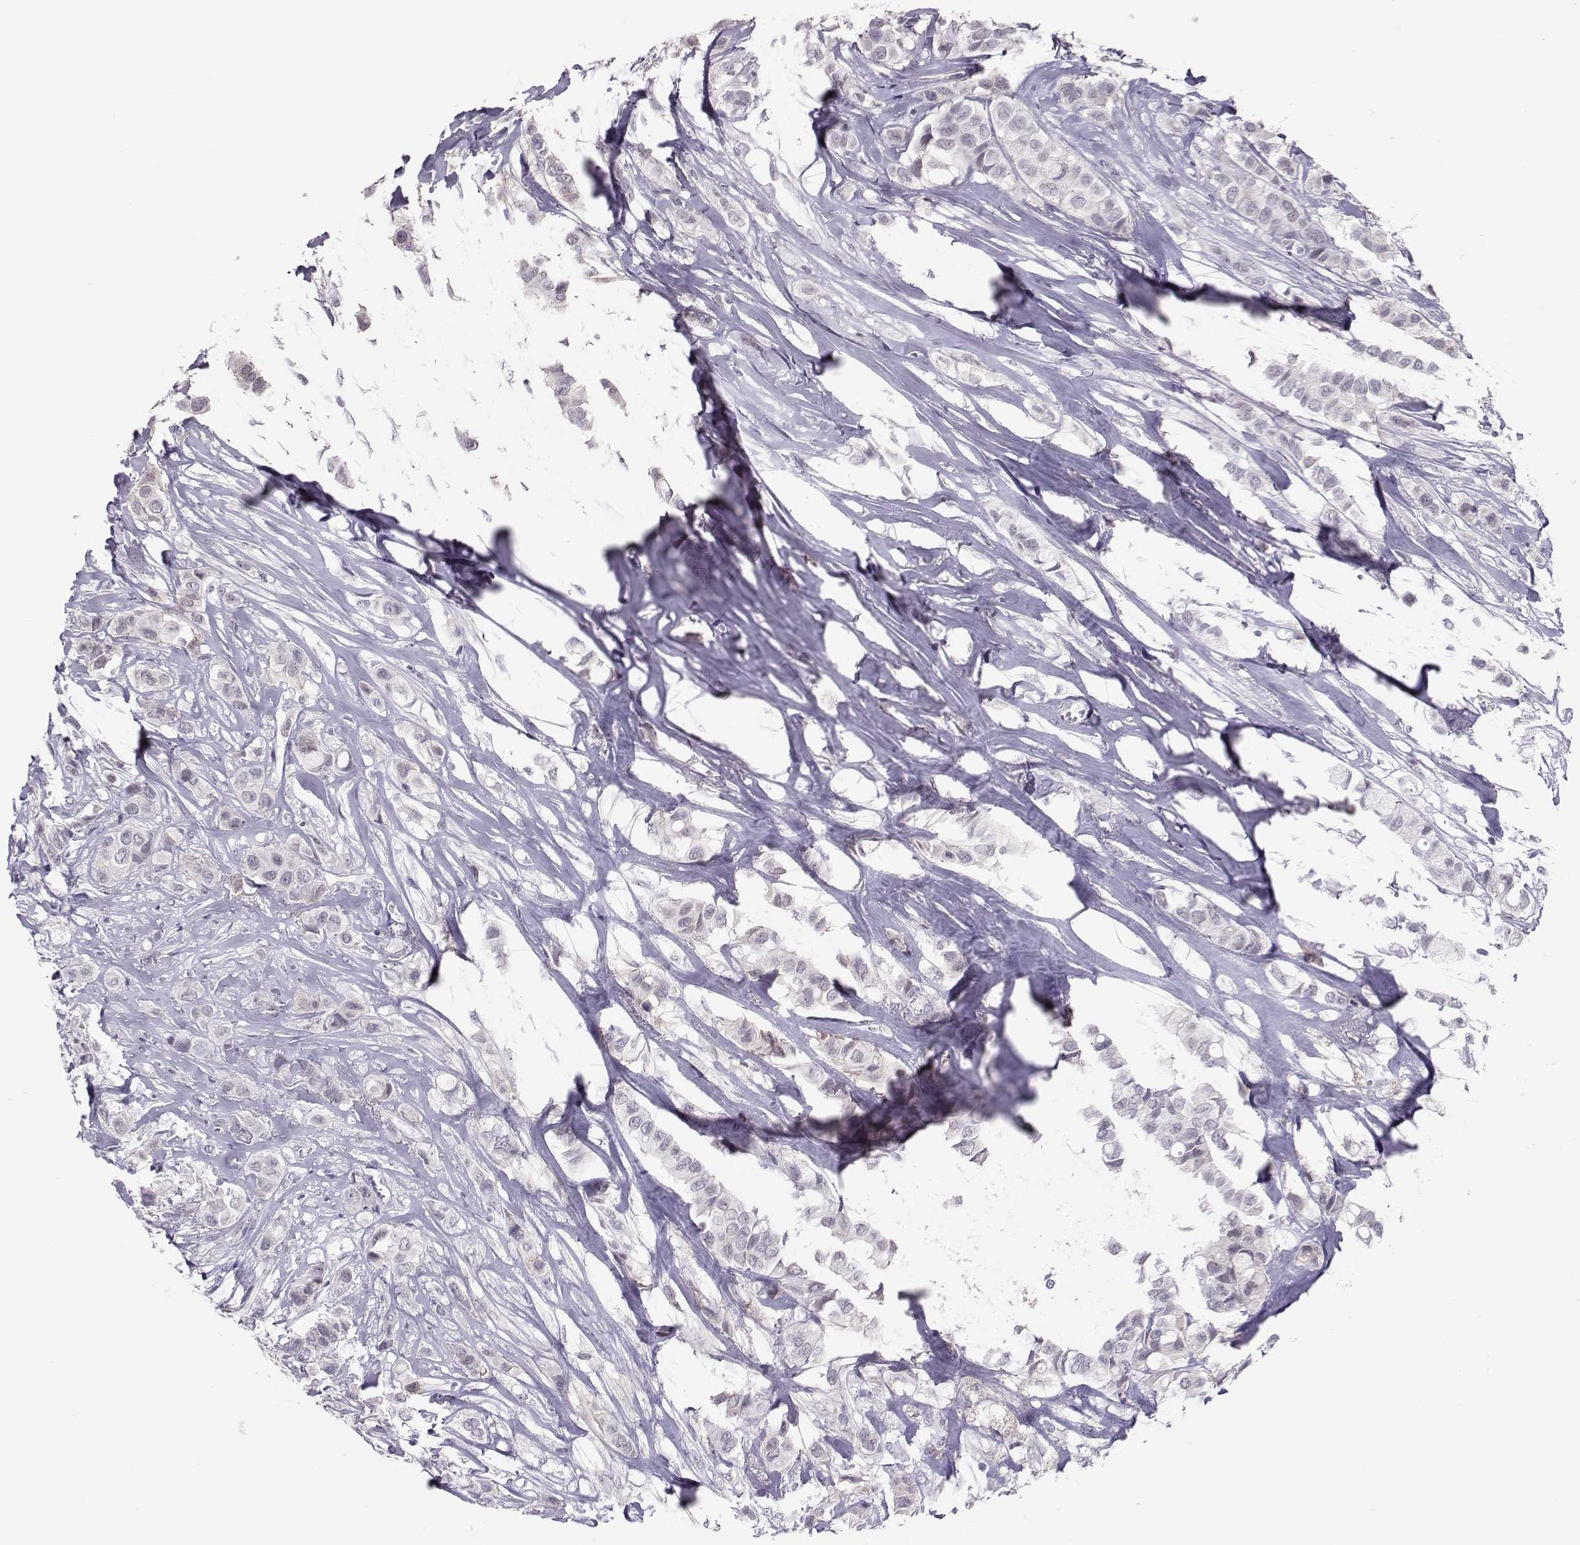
{"staining": {"intensity": "negative", "quantity": "none", "location": "none"}, "tissue": "breast cancer", "cell_type": "Tumor cells", "image_type": "cancer", "snomed": [{"axis": "morphology", "description": "Duct carcinoma"}, {"axis": "topography", "description": "Breast"}], "caption": "The immunohistochemistry photomicrograph has no significant staining in tumor cells of intraductal carcinoma (breast) tissue.", "gene": "DNAAF1", "patient": {"sex": "female", "age": 85}}